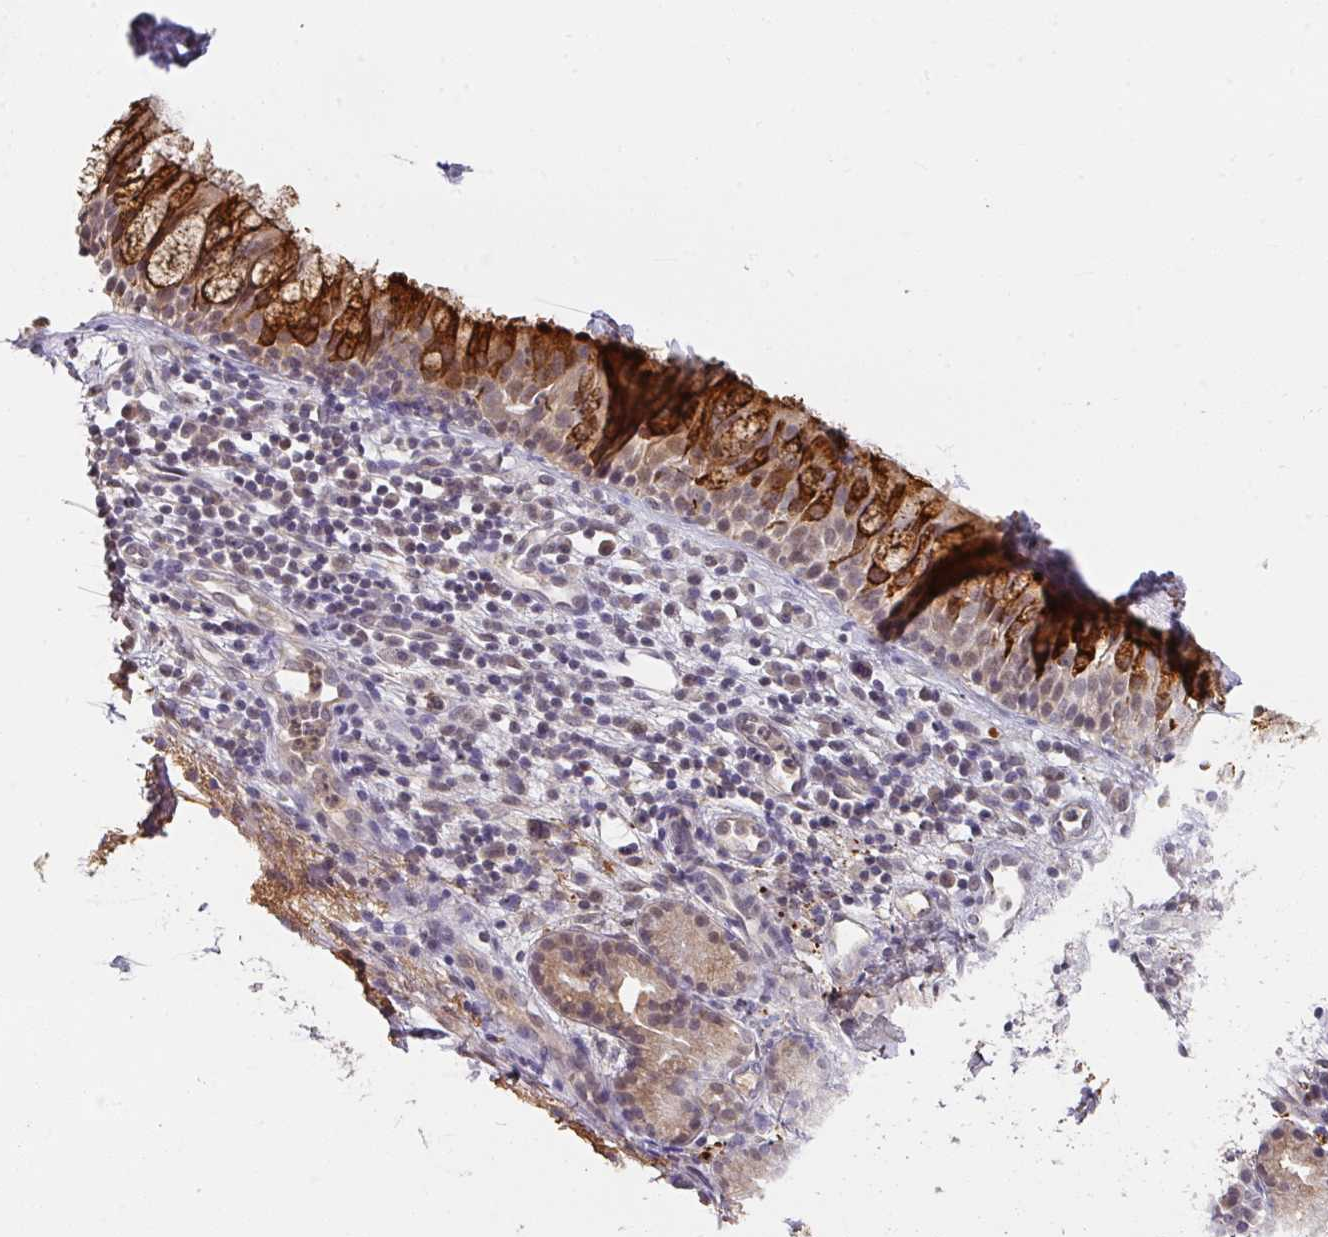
{"staining": {"intensity": "strong", "quantity": "25%-75%", "location": "cytoplasmic/membranous"}, "tissue": "nasopharynx", "cell_type": "Respiratory epithelial cells", "image_type": "normal", "snomed": [{"axis": "morphology", "description": "Normal tissue, NOS"}, {"axis": "topography", "description": "Nasopharynx"}], "caption": "Protein analysis of unremarkable nasopharynx displays strong cytoplasmic/membranous positivity in about 25%-75% of respiratory epithelial cells. Using DAB (brown) and hematoxylin (blue) stains, captured at high magnification using brightfield microscopy.", "gene": "FOXN4", "patient": {"sex": "female", "age": 62}}